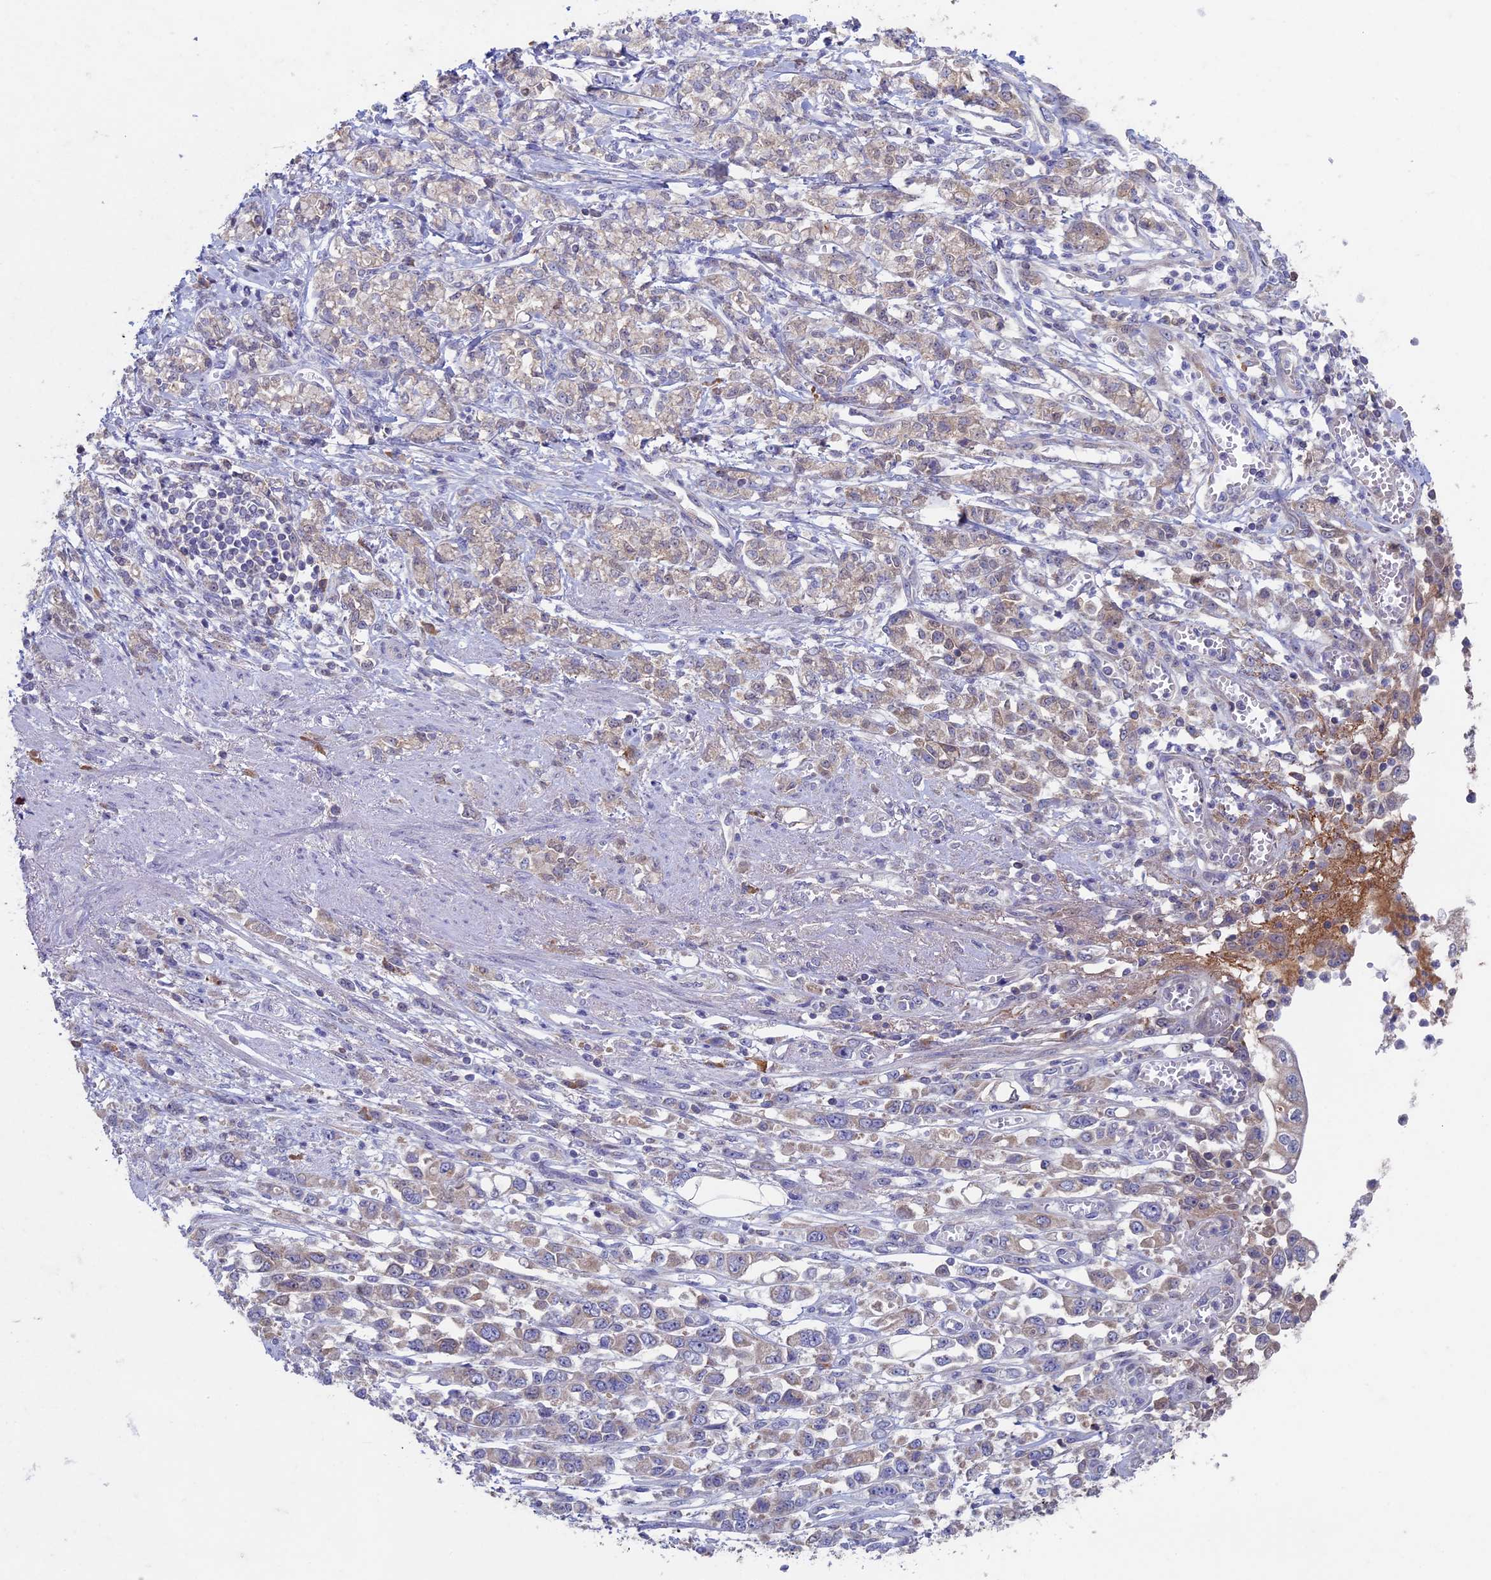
{"staining": {"intensity": "weak", "quantity": ">75%", "location": "cytoplasmic/membranous"}, "tissue": "stomach cancer", "cell_type": "Tumor cells", "image_type": "cancer", "snomed": [{"axis": "morphology", "description": "Adenocarcinoma, NOS"}, {"axis": "topography", "description": "Stomach"}], "caption": "Brown immunohistochemical staining in human stomach adenocarcinoma exhibits weak cytoplasmic/membranous staining in approximately >75% of tumor cells. The staining was performed using DAB (3,3'-diaminobenzidine), with brown indicating positive protein expression. Nuclei are stained blue with hematoxylin.", "gene": "RCCD1", "patient": {"sex": "female", "age": 76}}